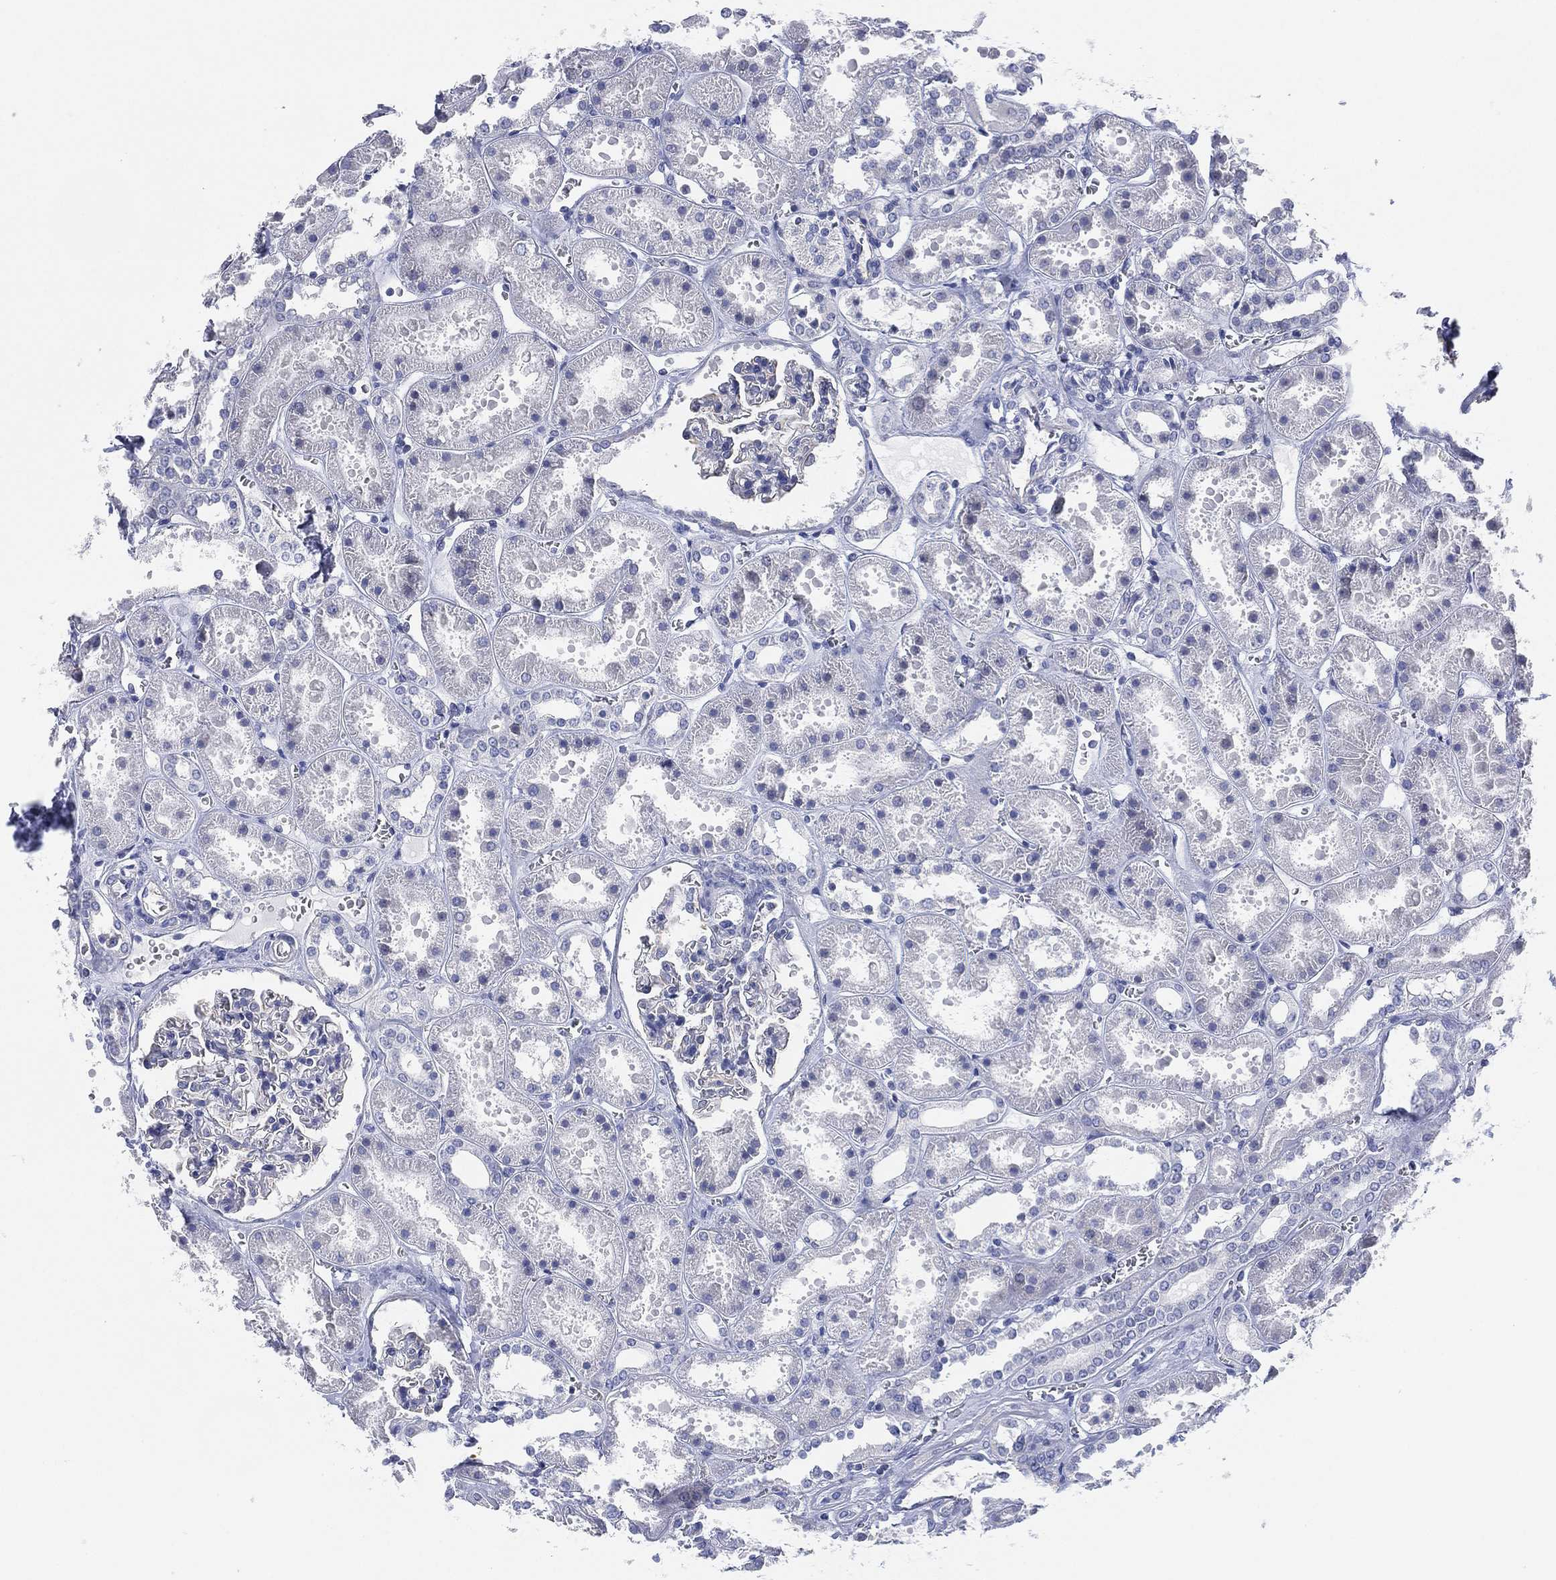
{"staining": {"intensity": "negative", "quantity": "none", "location": "none"}, "tissue": "kidney", "cell_type": "Cells in glomeruli", "image_type": "normal", "snomed": [{"axis": "morphology", "description": "Normal tissue, NOS"}, {"axis": "topography", "description": "Kidney"}], "caption": "Cells in glomeruli show no significant protein staining in benign kidney.", "gene": "CFTR", "patient": {"sex": "female", "age": 41}}